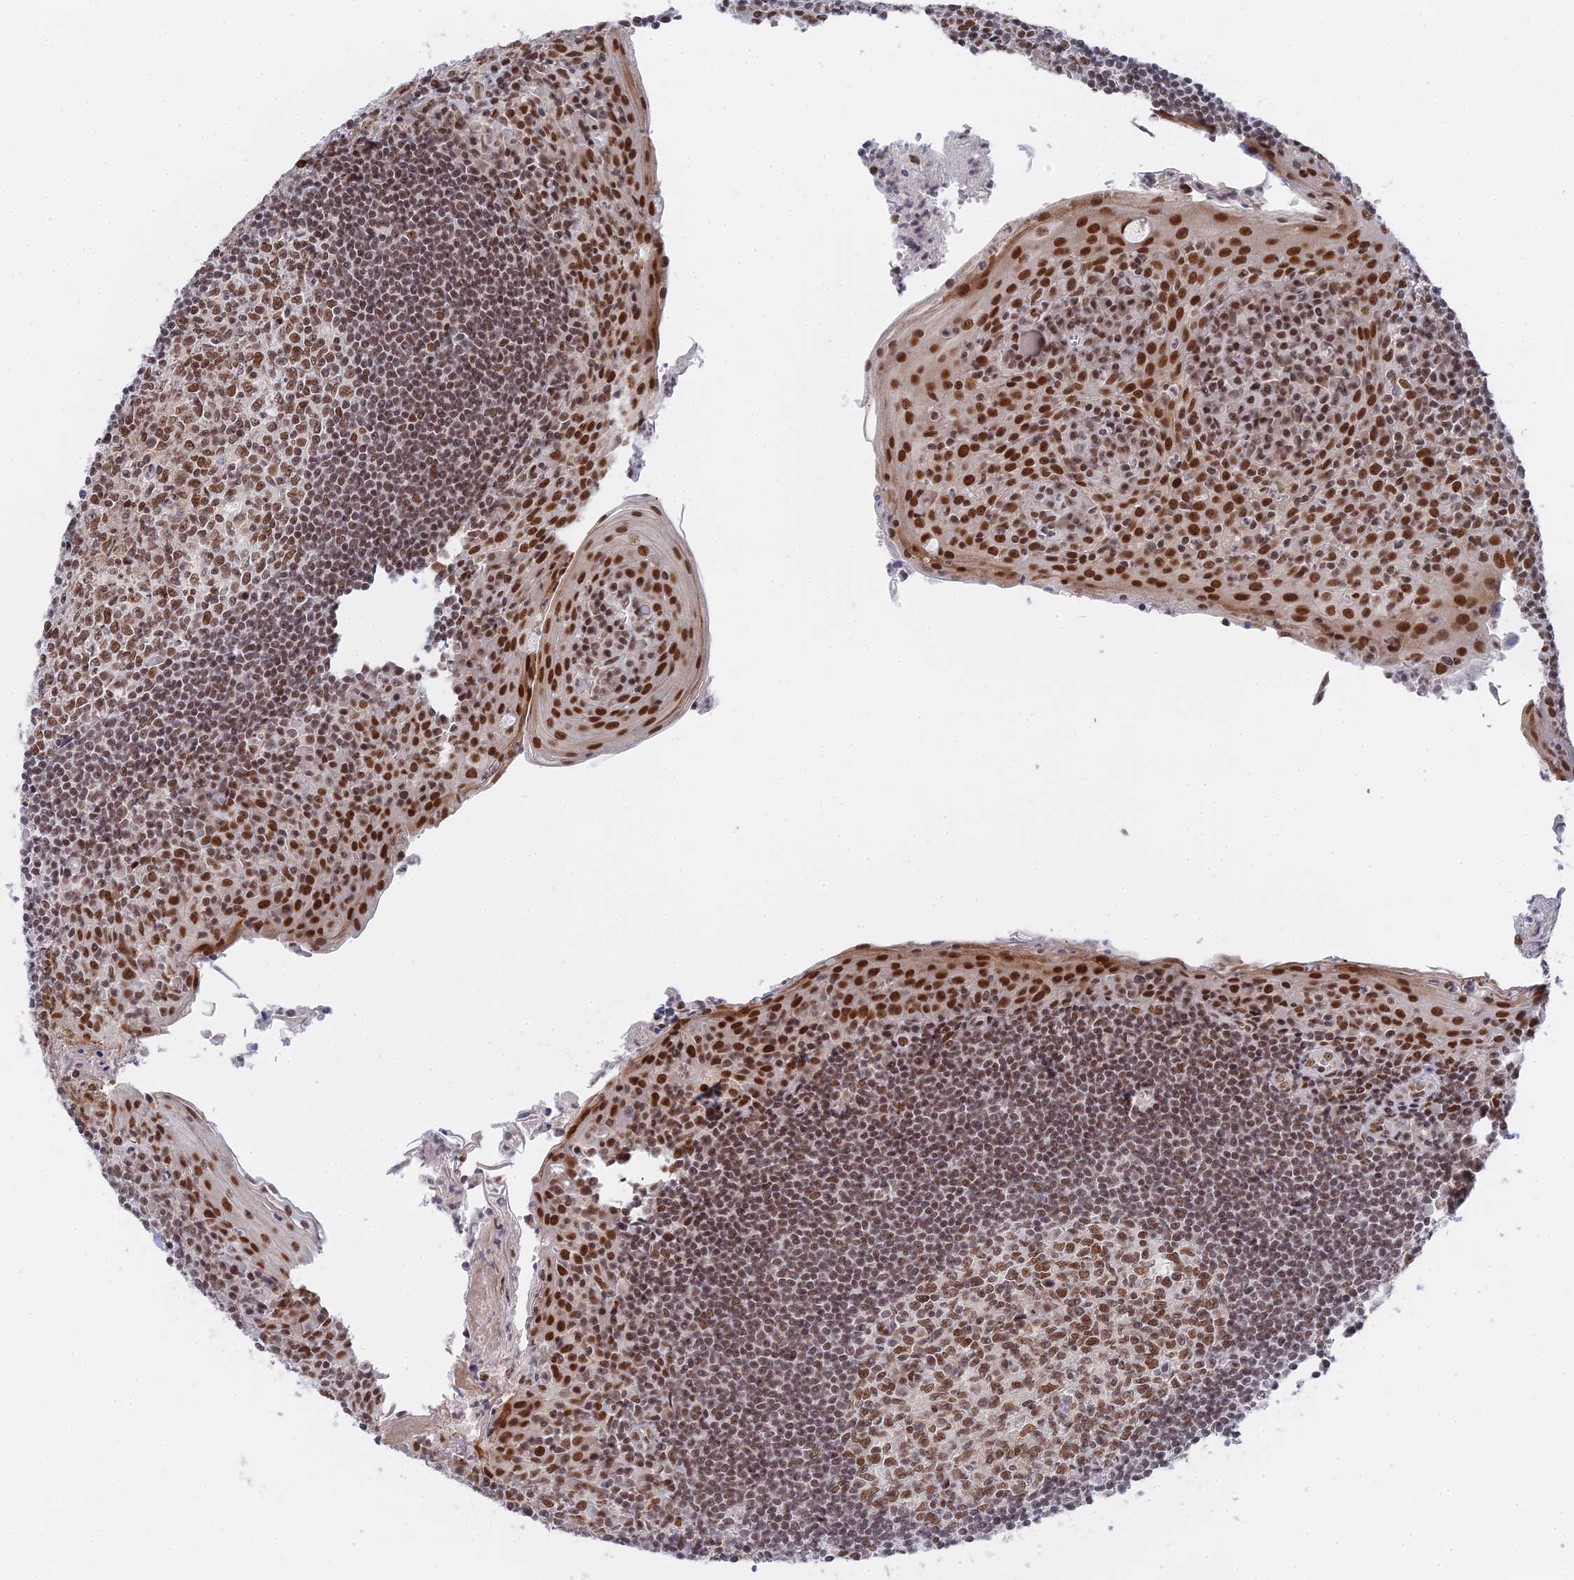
{"staining": {"intensity": "moderate", "quantity": ">75%", "location": "nuclear"}, "tissue": "tonsil", "cell_type": "Germinal center cells", "image_type": "normal", "snomed": [{"axis": "morphology", "description": "Normal tissue, NOS"}, {"axis": "topography", "description": "Tonsil"}], "caption": "The histopathology image exhibits staining of unremarkable tonsil, revealing moderate nuclear protein expression (brown color) within germinal center cells.", "gene": "CCDC85A", "patient": {"sex": "male", "age": 27}}